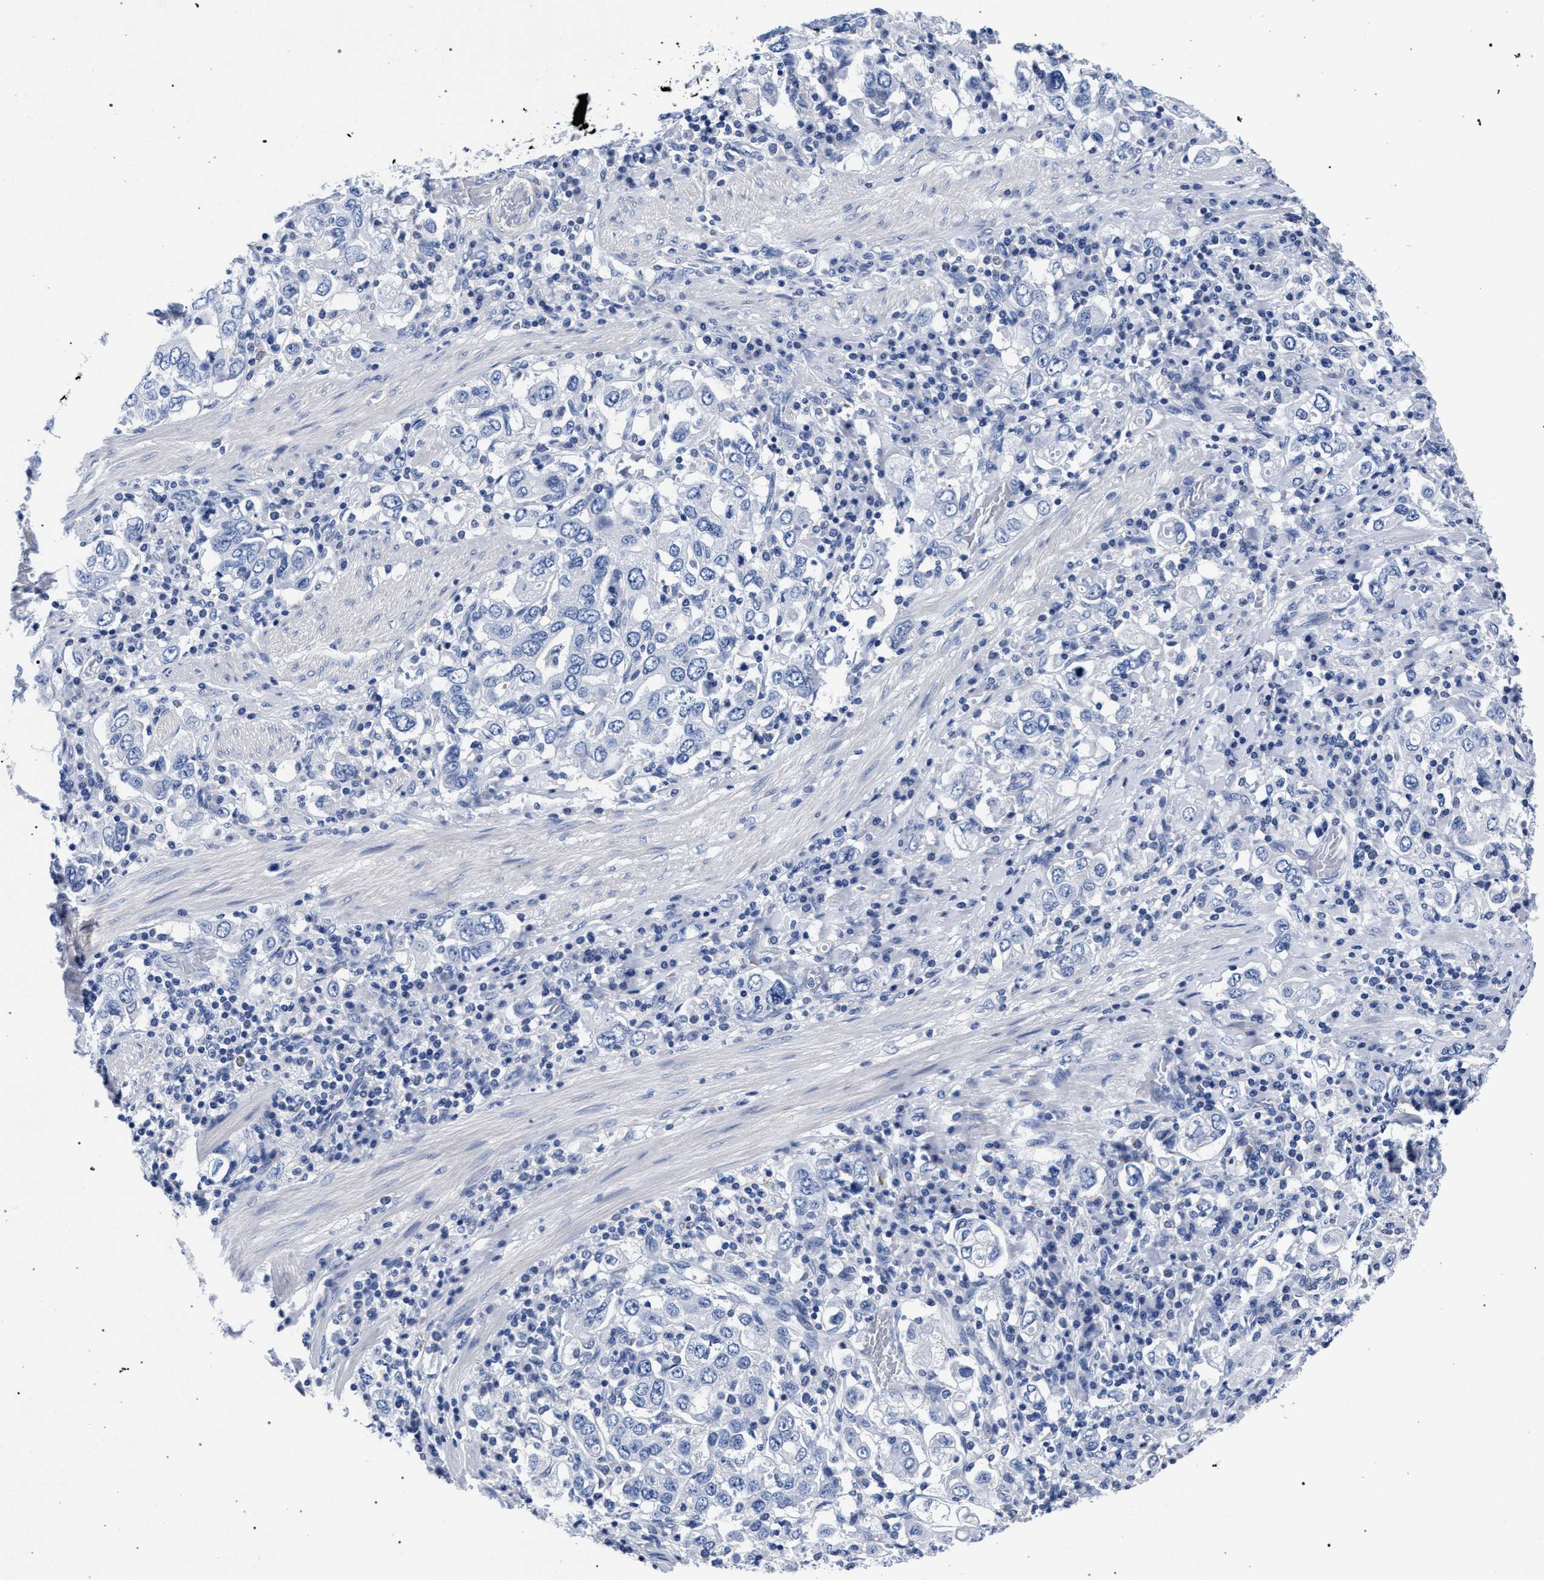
{"staining": {"intensity": "negative", "quantity": "none", "location": "none"}, "tissue": "stomach cancer", "cell_type": "Tumor cells", "image_type": "cancer", "snomed": [{"axis": "morphology", "description": "Adenocarcinoma, NOS"}, {"axis": "topography", "description": "Stomach, upper"}], "caption": "This is an immunohistochemistry (IHC) photomicrograph of stomach cancer. There is no expression in tumor cells.", "gene": "AKAP4", "patient": {"sex": "male", "age": 62}}